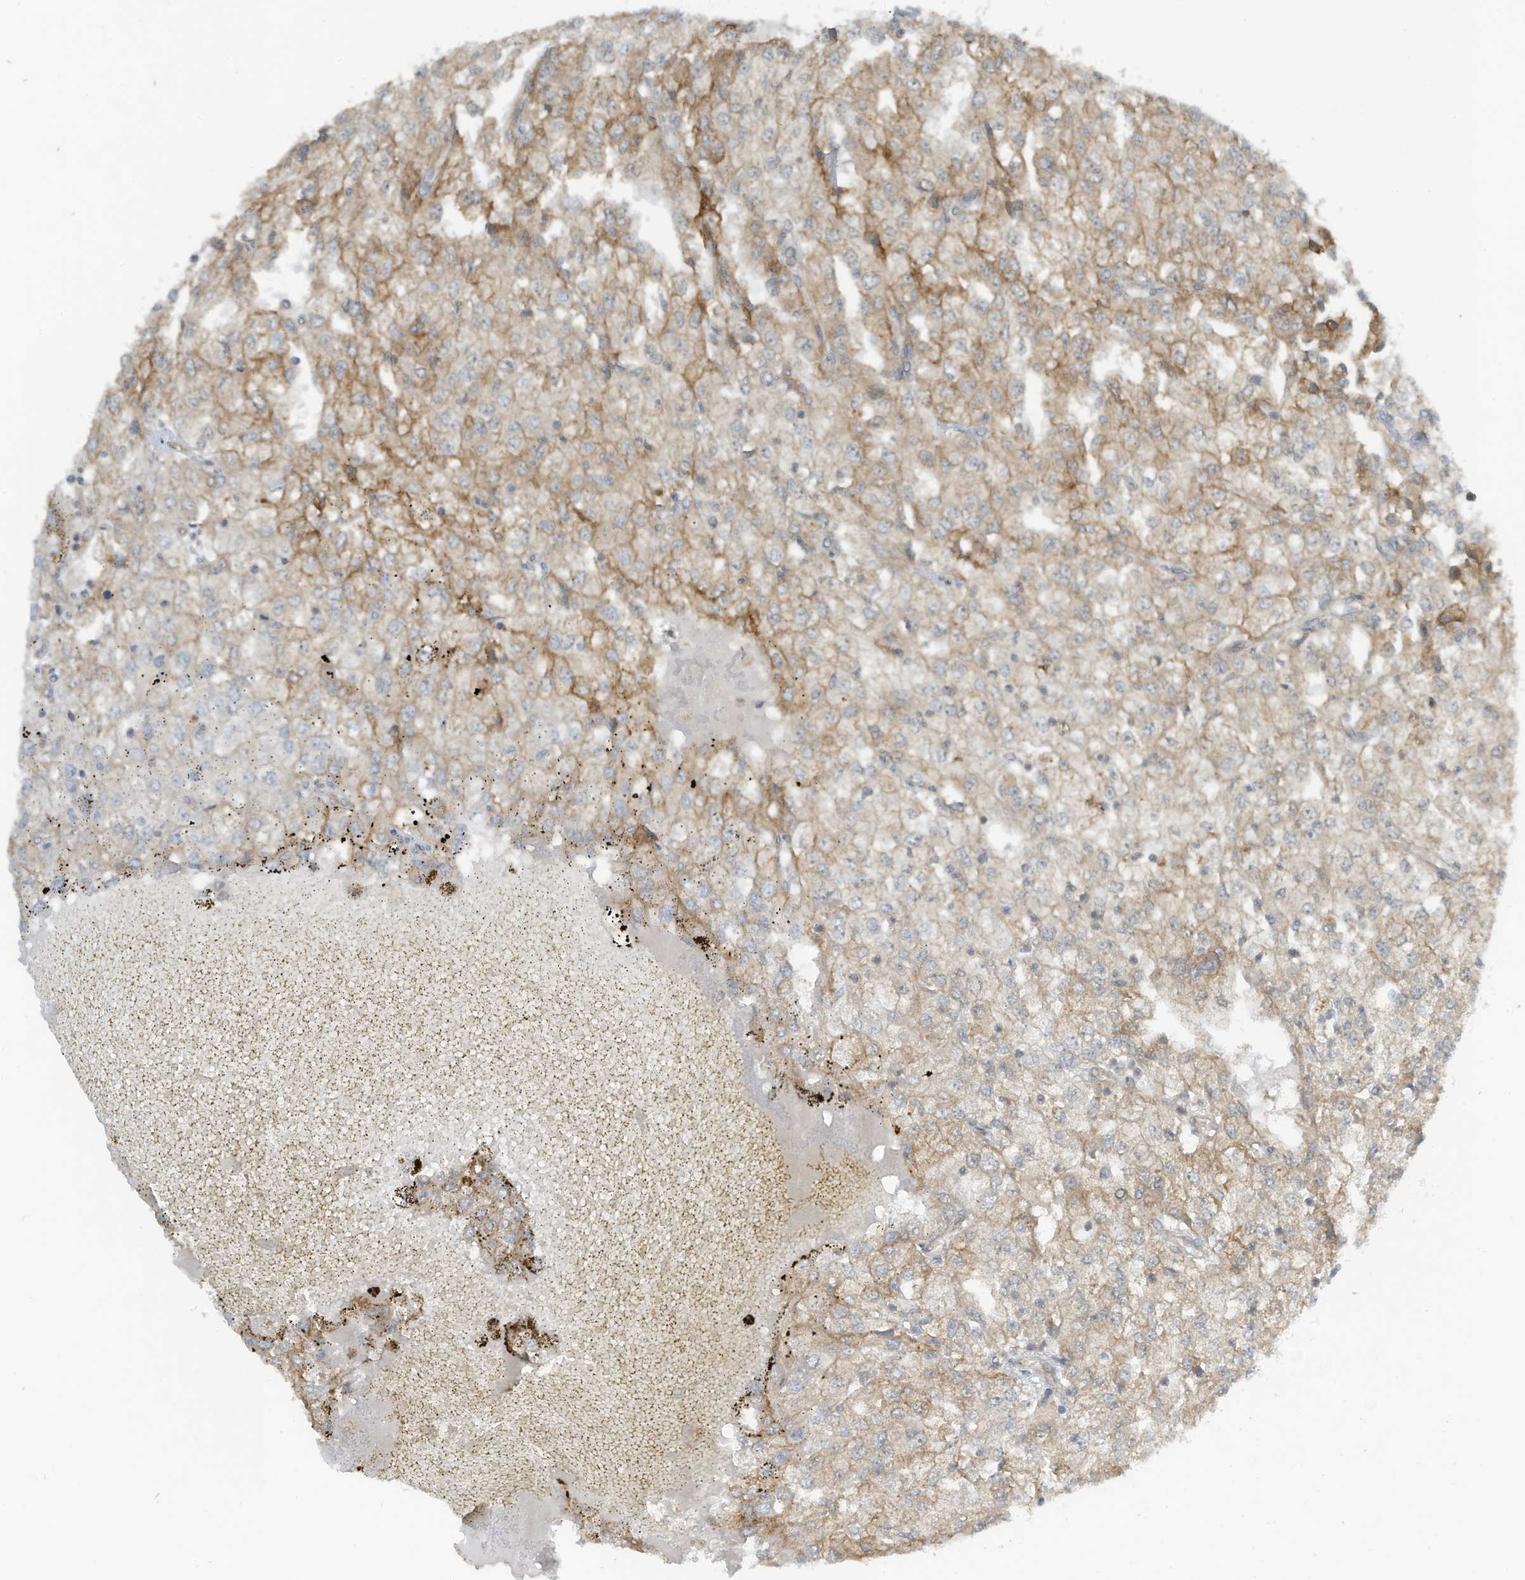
{"staining": {"intensity": "moderate", "quantity": "<25%", "location": "cytoplasmic/membranous"}, "tissue": "renal cancer", "cell_type": "Tumor cells", "image_type": "cancer", "snomed": [{"axis": "morphology", "description": "Adenocarcinoma, NOS"}, {"axis": "topography", "description": "Kidney"}], "caption": "Immunohistochemistry (IHC) (DAB (3,3'-diaminobenzidine)) staining of human renal adenocarcinoma exhibits moderate cytoplasmic/membranous protein expression in approximately <25% of tumor cells. (Brightfield microscopy of DAB IHC at high magnification).", "gene": "FSD1L", "patient": {"sex": "female", "age": 54}}